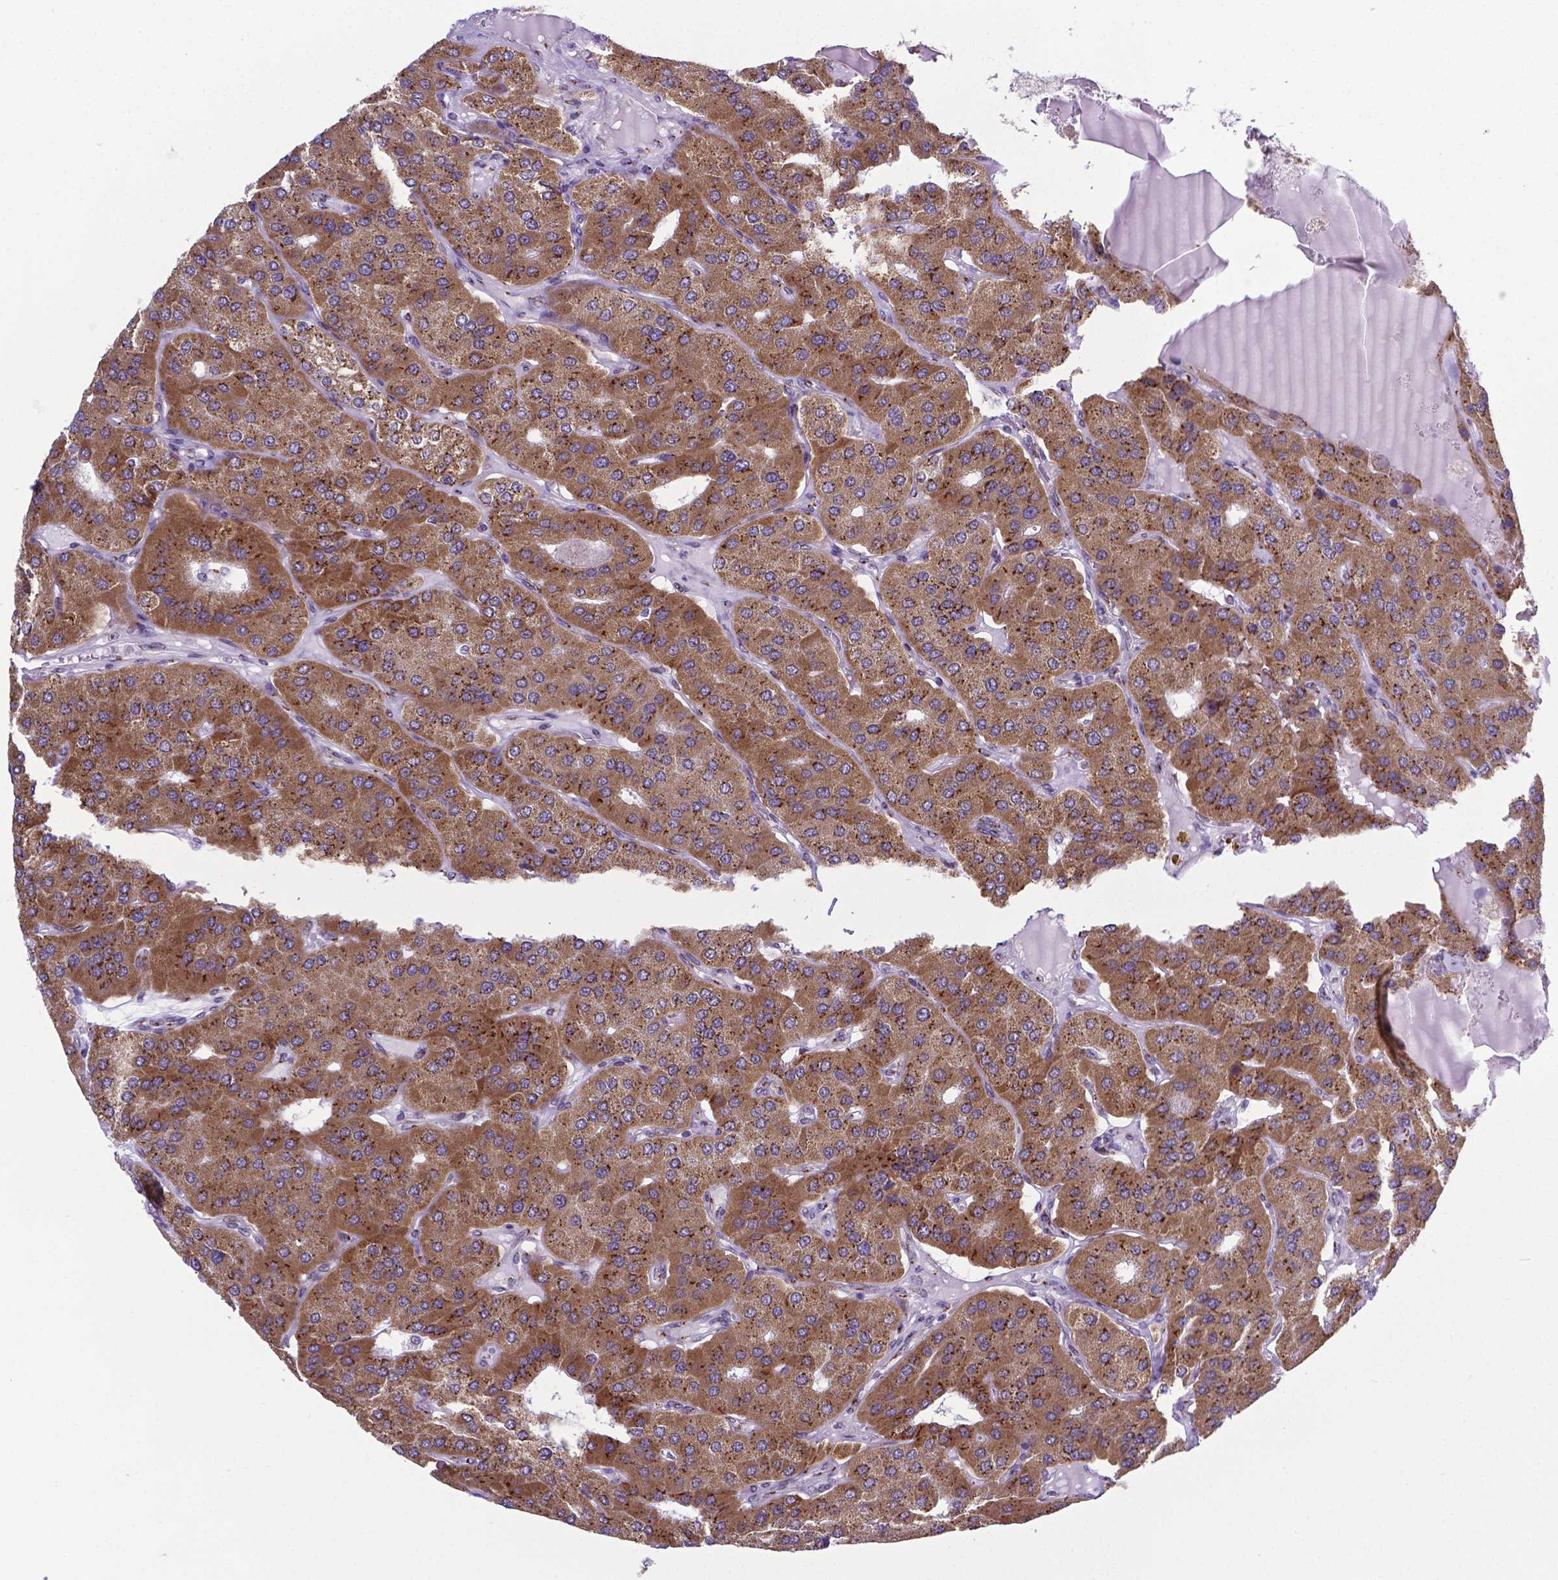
{"staining": {"intensity": "moderate", "quantity": ">75%", "location": "cytoplasmic/membranous"}, "tissue": "parathyroid gland", "cell_type": "Glandular cells", "image_type": "normal", "snomed": [{"axis": "morphology", "description": "Normal tissue, NOS"}, {"axis": "morphology", "description": "Adenoma, NOS"}, {"axis": "topography", "description": "Parathyroid gland"}], "caption": "The image displays staining of normal parathyroid gland, revealing moderate cytoplasmic/membranous protein expression (brown color) within glandular cells.", "gene": "MRPL10", "patient": {"sex": "female", "age": 86}}